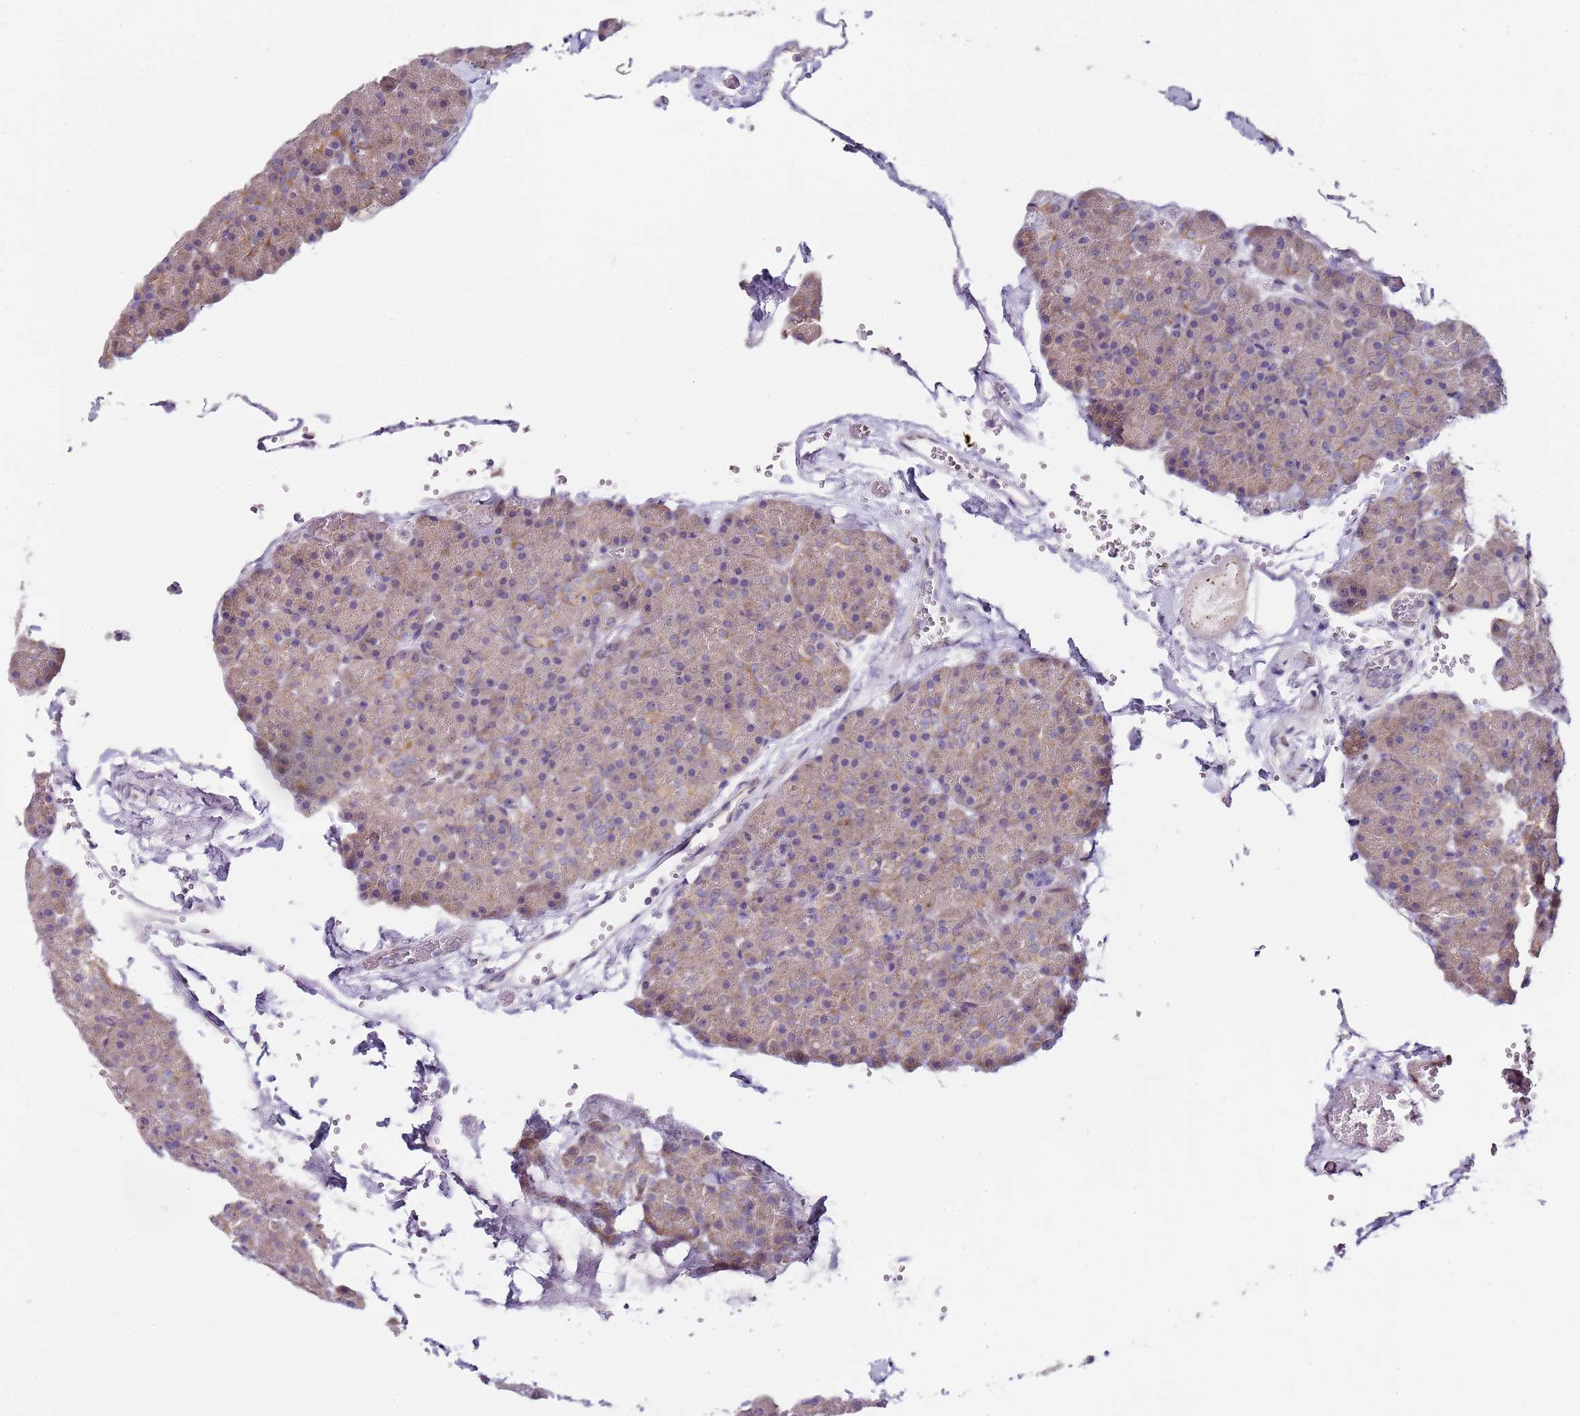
{"staining": {"intensity": "weak", "quantity": "25%-75%", "location": "cytoplasmic/membranous"}, "tissue": "pancreas", "cell_type": "Exocrine glandular cells", "image_type": "normal", "snomed": [{"axis": "morphology", "description": "Normal tissue, NOS"}, {"axis": "topography", "description": "Pancreas"}], "caption": "The immunohistochemical stain labels weak cytoplasmic/membranous staining in exocrine glandular cells of benign pancreas.", "gene": "TBC1D9", "patient": {"sex": "male", "age": 36}}